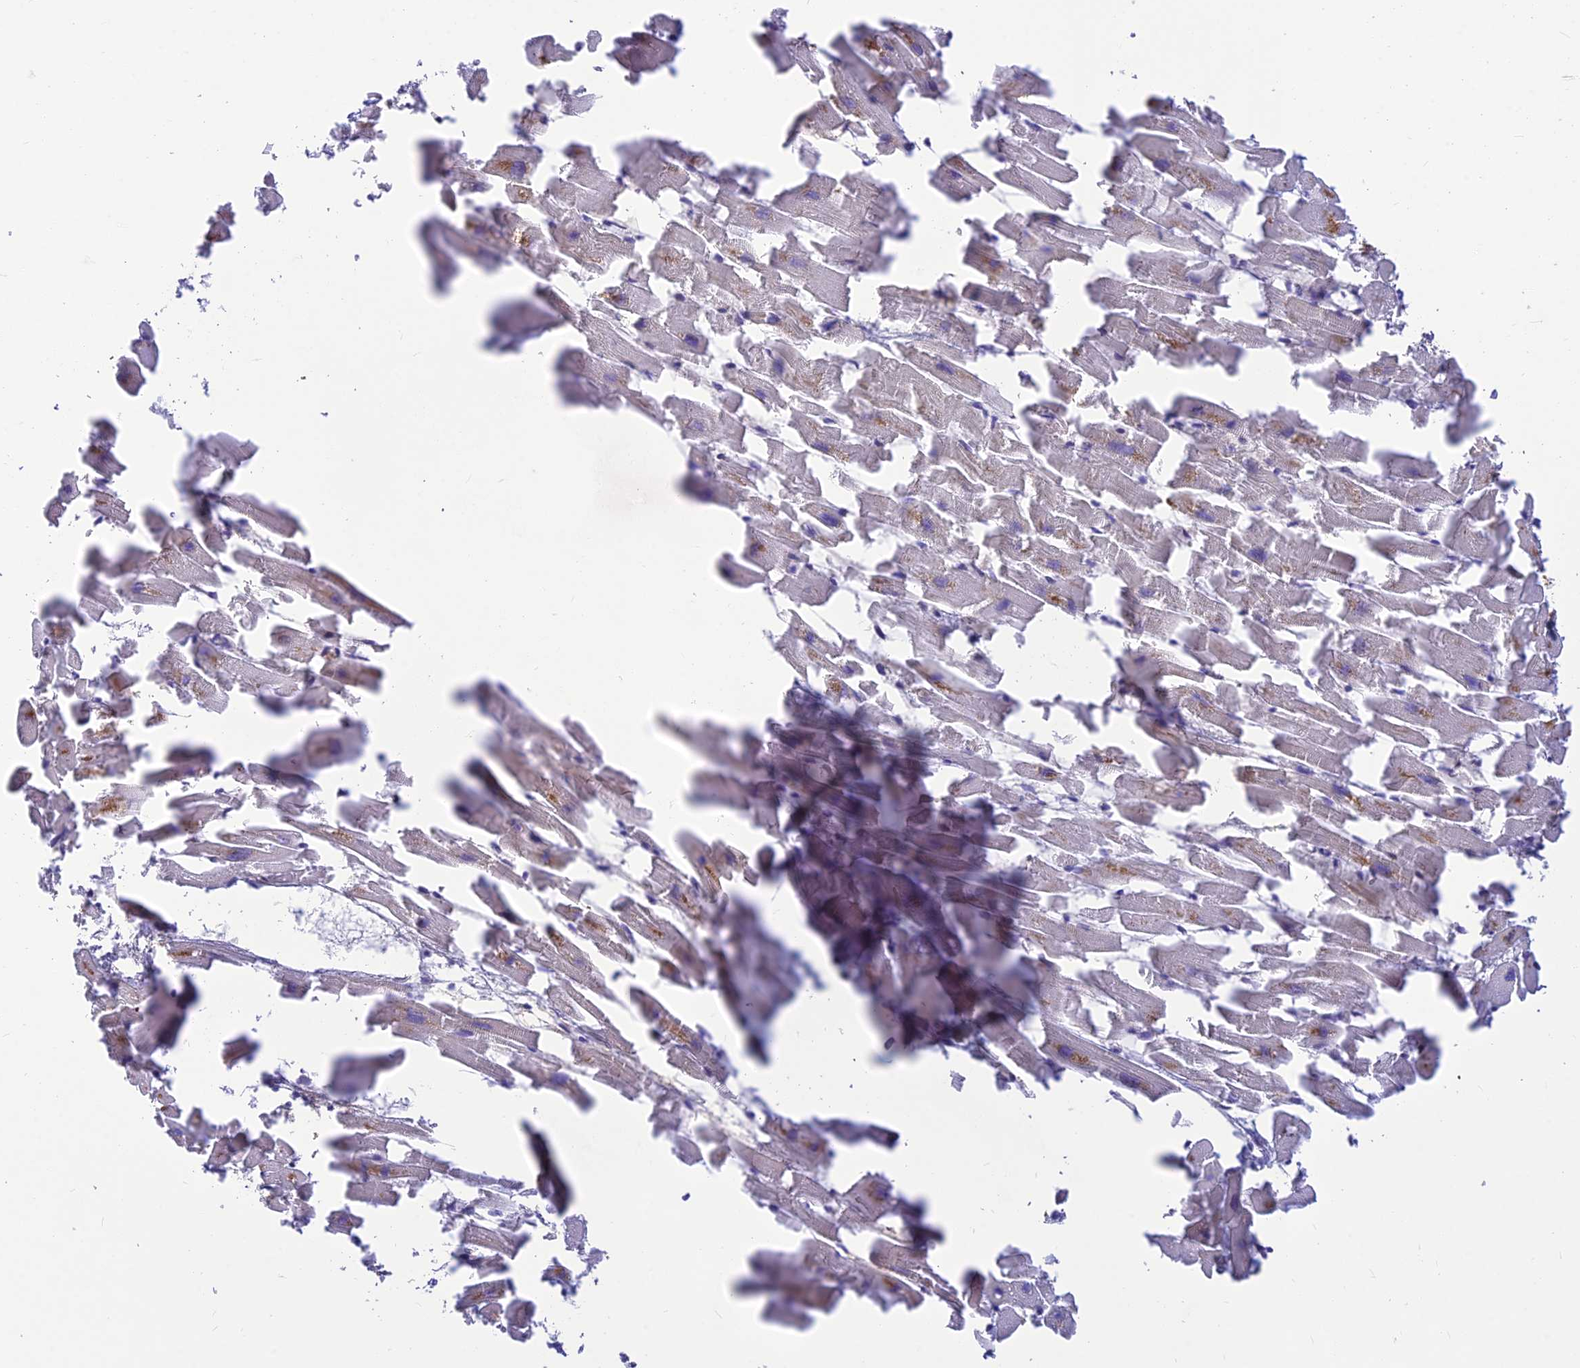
{"staining": {"intensity": "moderate", "quantity": "<25%", "location": "cytoplasmic/membranous"}, "tissue": "heart muscle", "cell_type": "Cardiomyocytes", "image_type": "normal", "snomed": [{"axis": "morphology", "description": "Normal tissue, NOS"}, {"axis": "topography", "description": "Heart"}], "caption": "Protein expression by immunohistochemistry (IHC) demonstrates moderate cytoplasmic/membranous positivity in about <25% of cardiomyocytes in normal heart muscle. (DAB (3,3'-diaminobenzidine) = brown stain, brightfield microscopy at high magnification).", "gene": "ST8SIA5", "patient": {"sex": "female", "age": 64}}